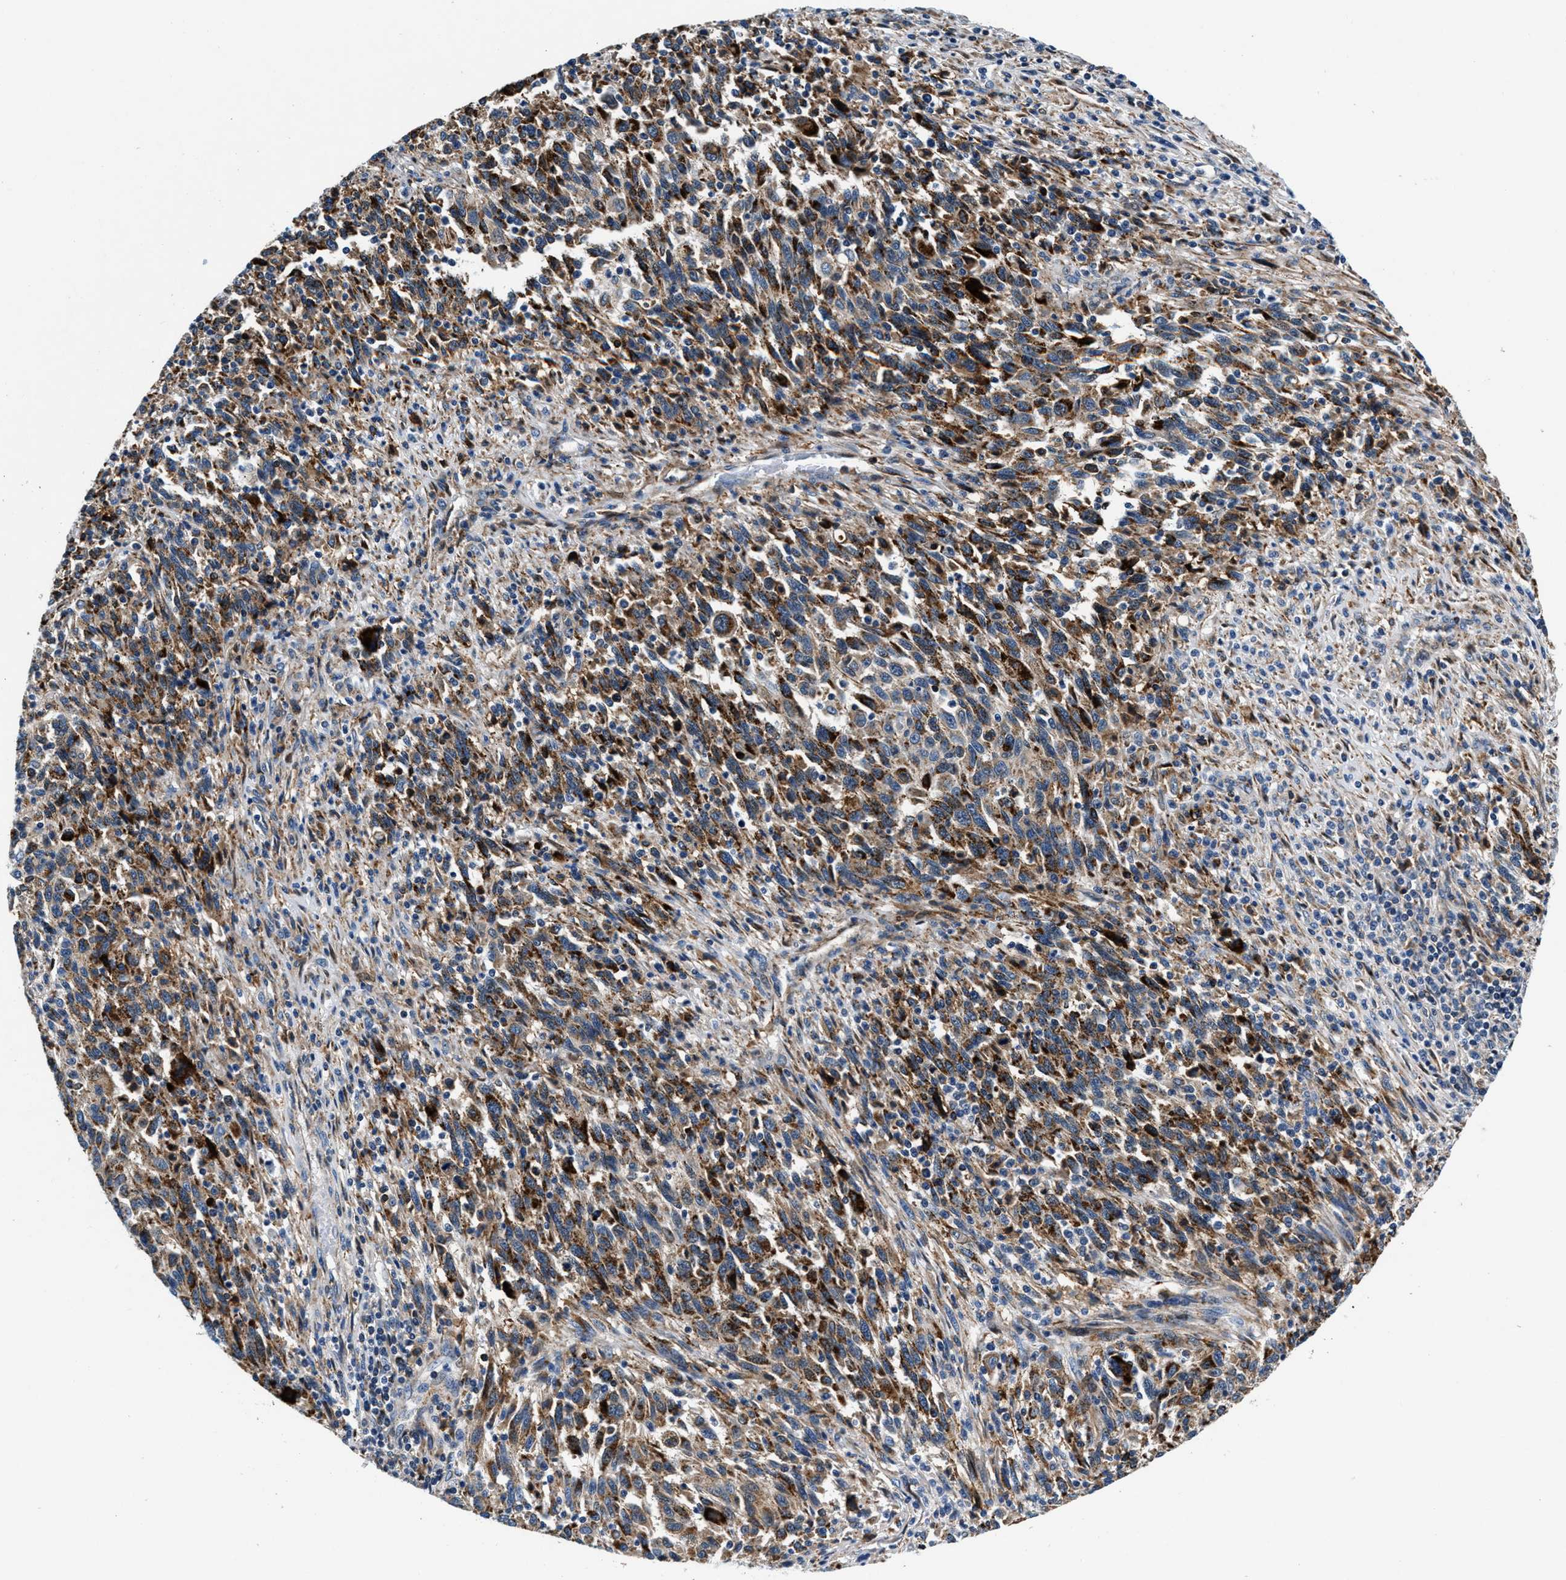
{"staining": {"intensity": "moderate", "quantity": ">75%", "location": "cytoplasmic/membranous"}, "tissue": "melanoma", "cell_type": "Tumor cells", "image_type": "cancer", "snomed": [{"axis": "morphology", "description": "Malignant melanoma, Metastatic site"}, {"axis": "topography", "description": "Lymph node"}], "caption": "Malignant melanoma (metastatic site) was stained to show a protein in brown. There is medium levels of moderate cytoplasmic/membranous positivity in approximately >75% of tumor cells.", "gene": "SLFN11", "patient": {"sex": "male", "age": 61}}